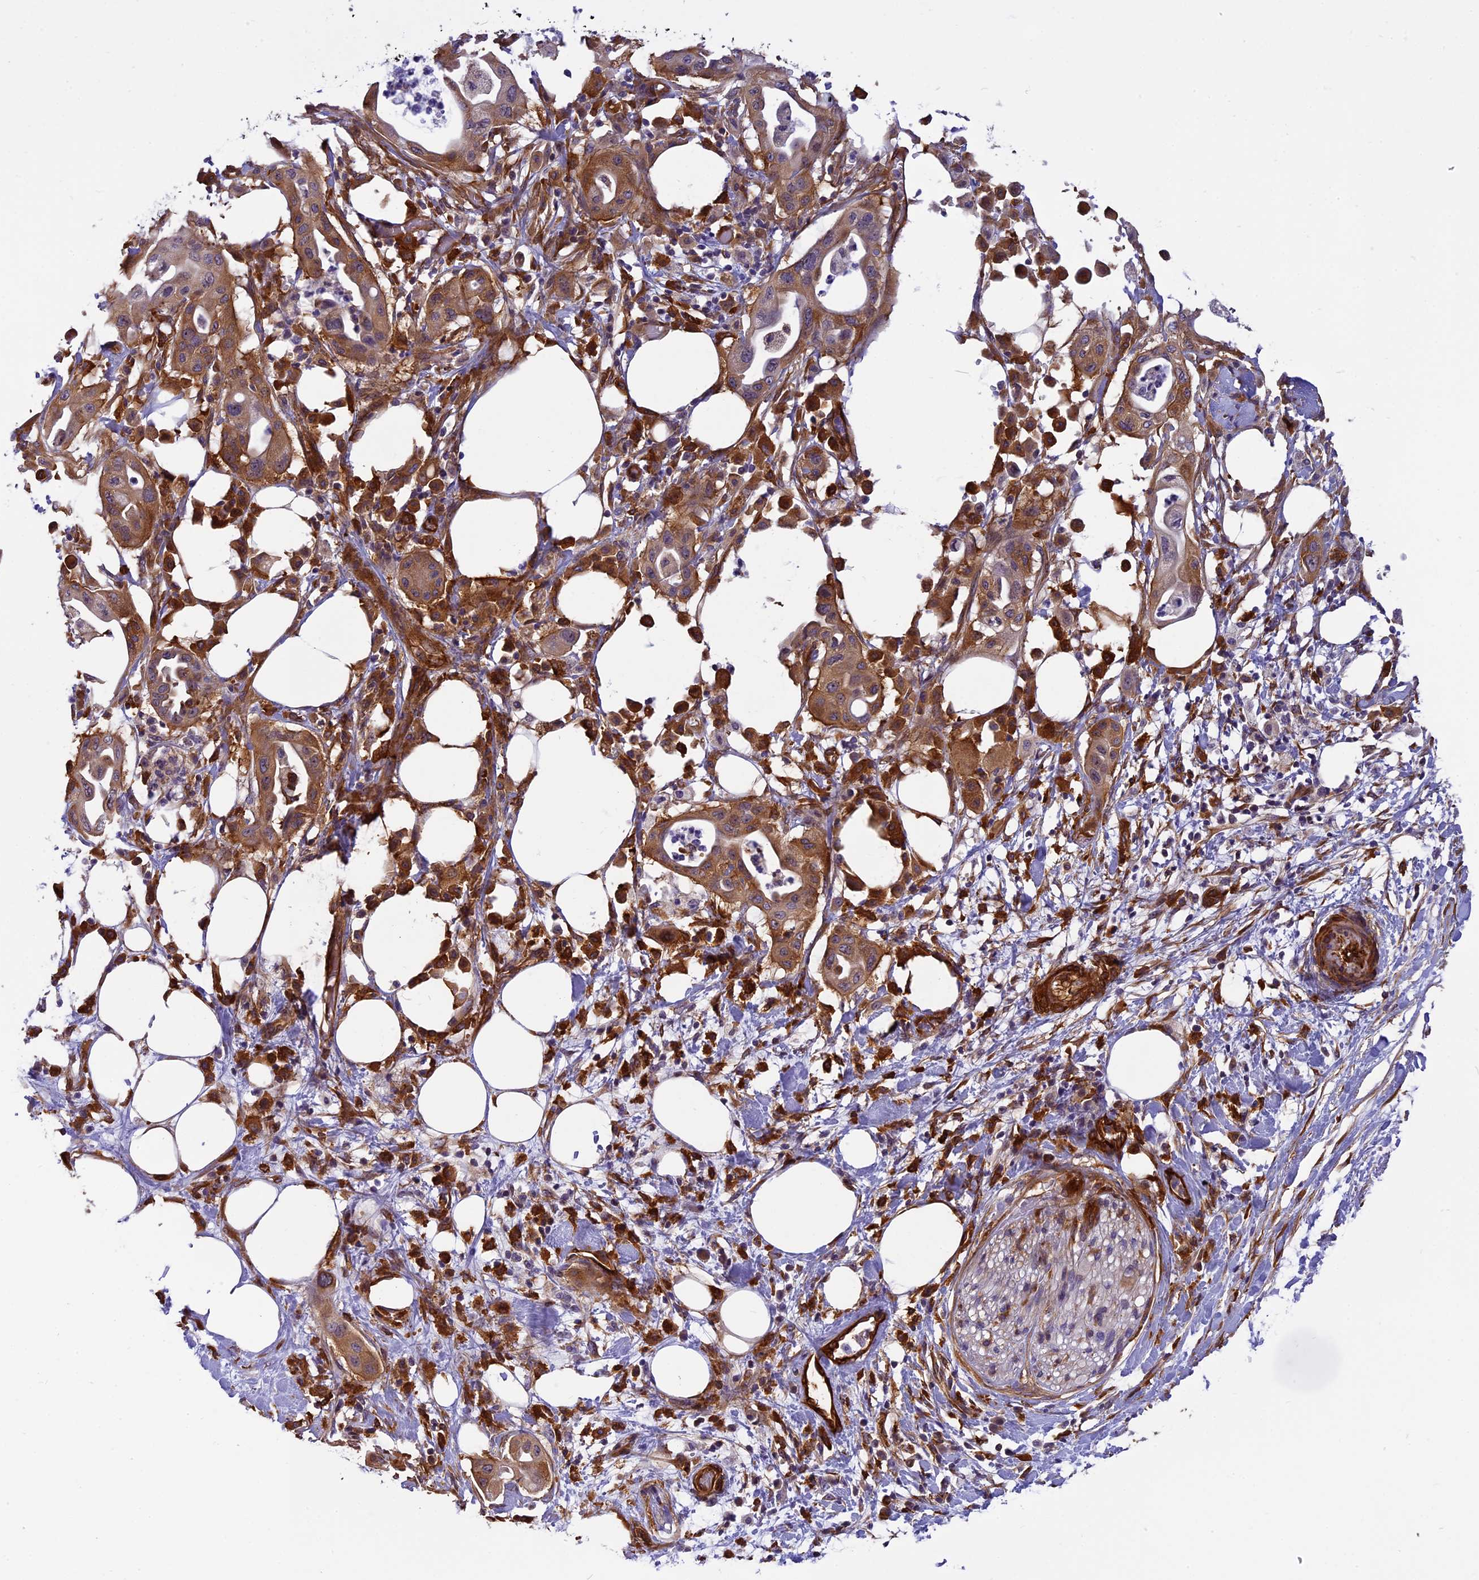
{"staining": {"intensity": "moderate", "quantity": ">75%", "location": "cytoplasmic/membranous"}, "tissue": "pancreatic cancer", "cell_type": "Tumor cells", "image_type": "cancer", "snomed": [{"axis": "morphology", "description": "Adenocarcinoma, NOS"}, {"axis": "topography", "description": "Pancreas"}], "caption": "Immunohistochemistry (IHC) (DAB (3,3'-diaminobenzidine)) staining of human adenocarcinoma (pancreatic) displays moderate cytoplasmic/membranous protein staining in approximately >75% of tumor cells.", "gene": "EHBP1L1", "patient": {"sex": "male", "age": 68}}